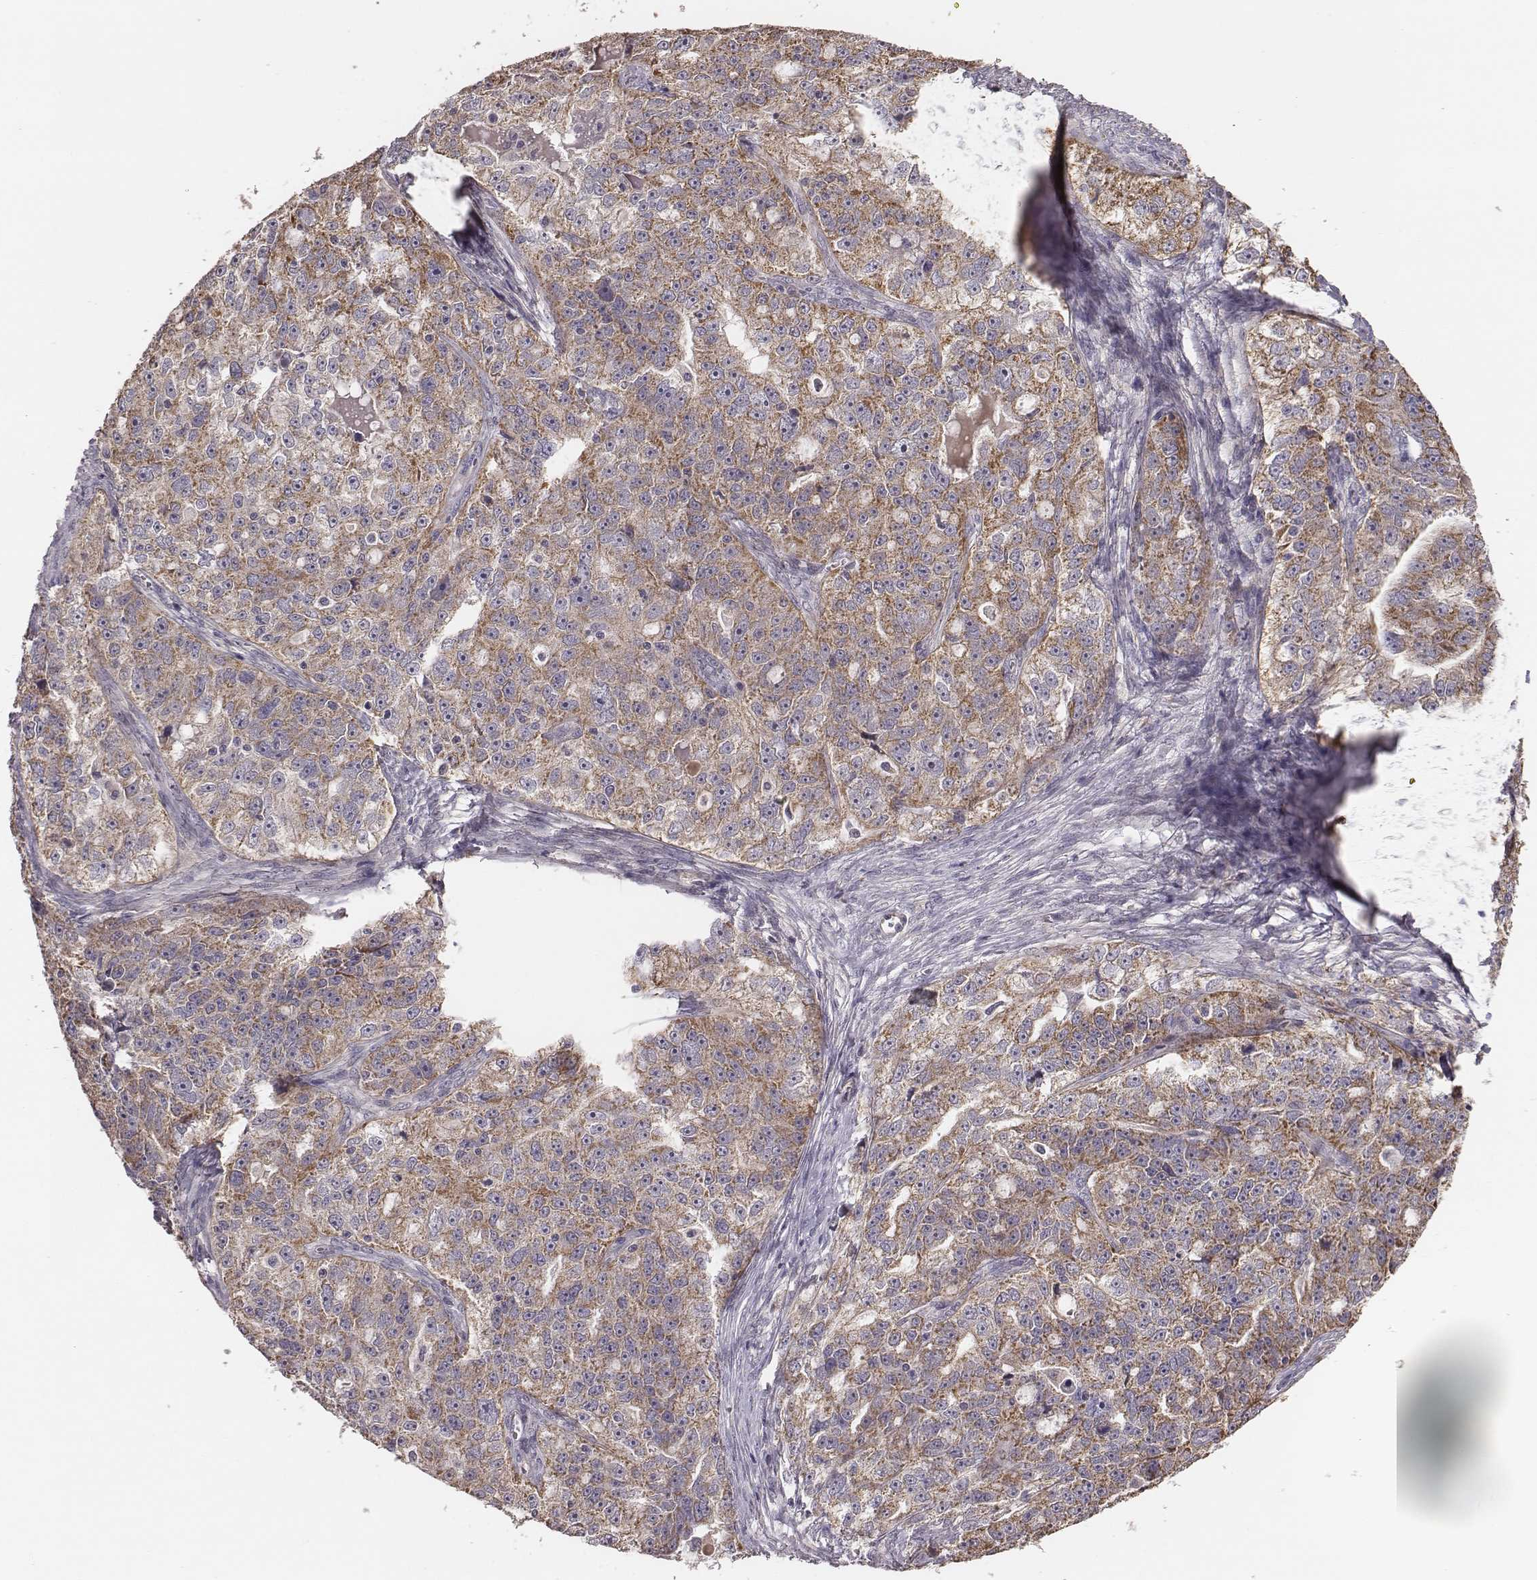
{"staining": {"intensity": "moderate", "quantity": ">75%", "location": "cytoplasmic/membranous"}, "tissue": "ovarian cancer", "cell_type": "Tumor cells", "image_type": "cancer", "snomed": [{"axis": "morphology", "description": "Cystadenocarcinoma, serous, NOS"}, {"axis": "topography", "description": "Ovary"}], "caption": "Immunohistochemistry photomicrograph of human ovarian cancer (serous cystadenocarcinoma) stained for a protein (brown), which demonstrates medium levels of moderate cytoplasmic/membranous positivity in approximately >75% of tumor cells.", "gene": "HAVCR1", "patient": {"sex": "female", "age": 51}}